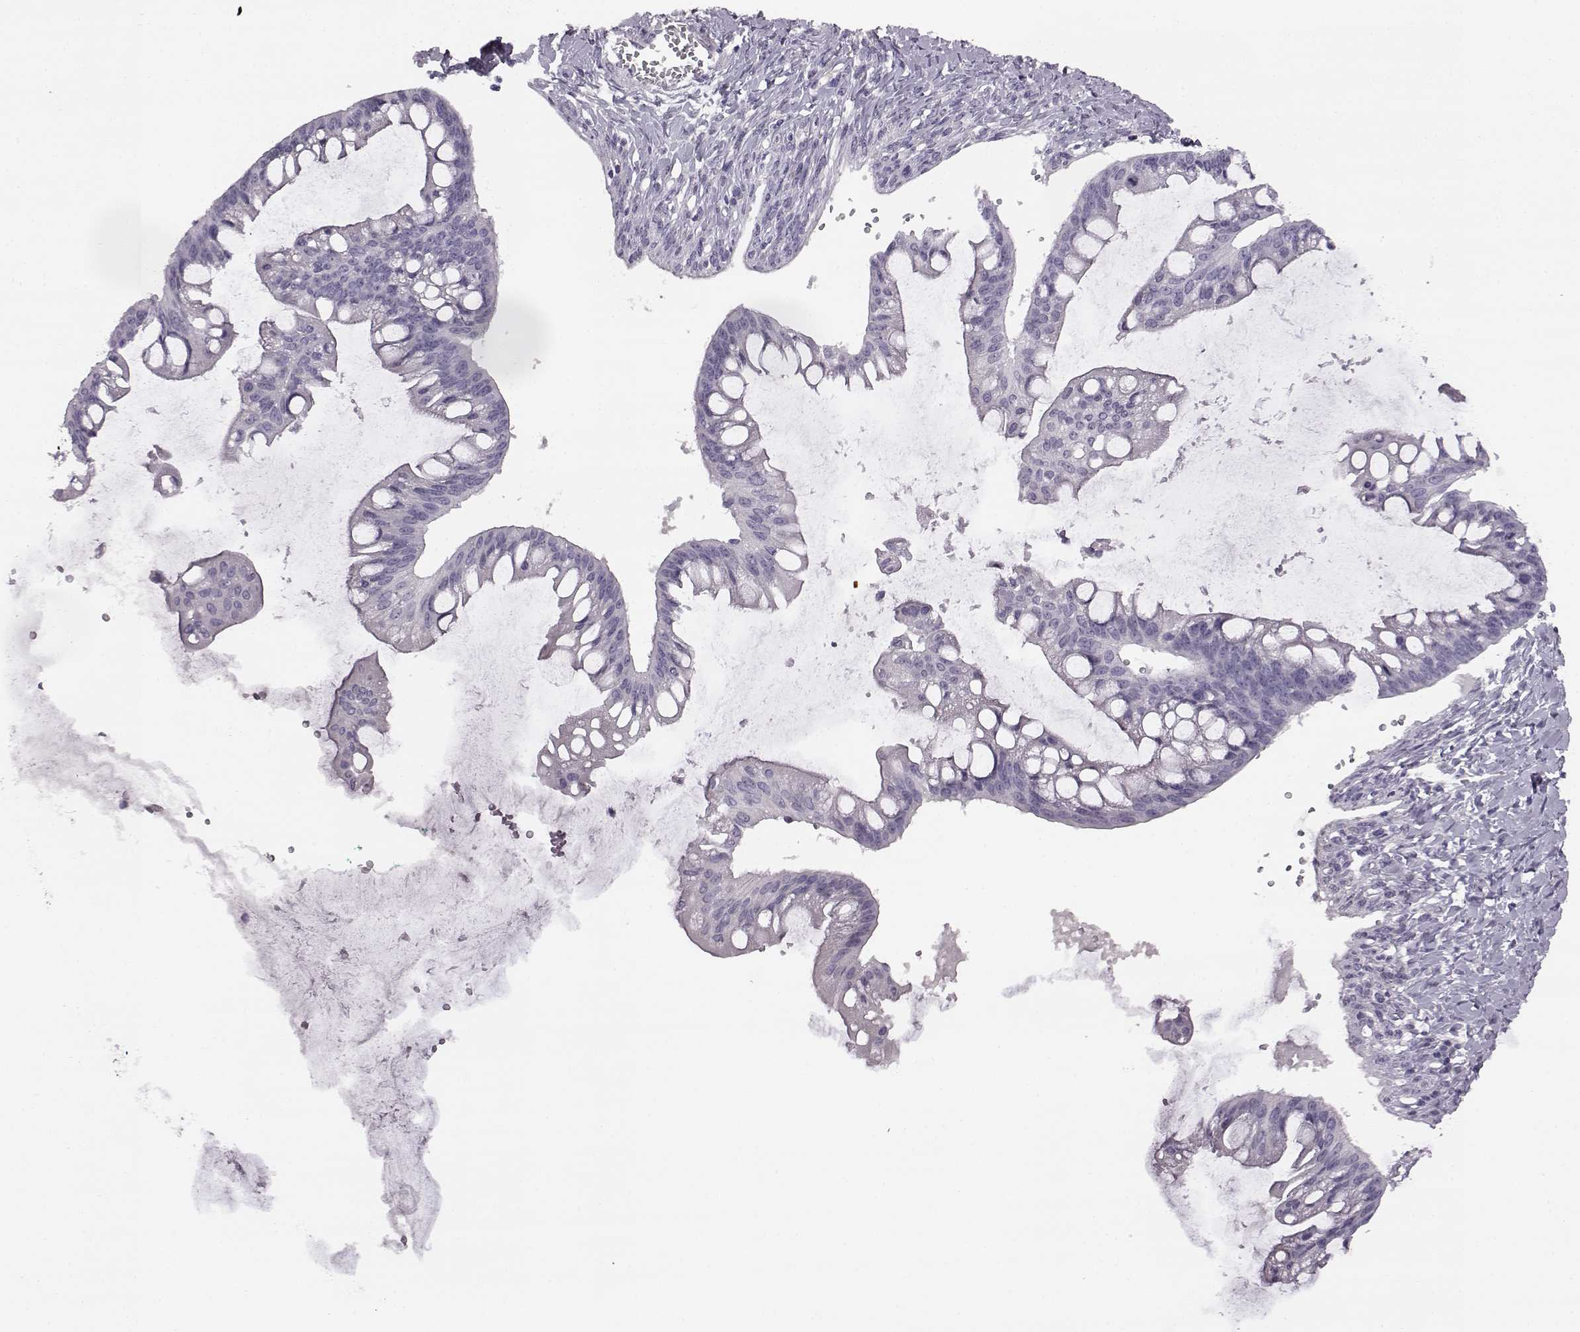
{"staining": {"intensity": "negative", "quantity": "none", "location": "none"}, "tissue": "ovarian cancer", "cell_type": "Tumor cells", "image_type": "cancer", "snomed": [{"axis": "morphology", "description": "Cystadenocarcinoma, mucinous, NOS"}, {"axis": "topography", "description": "Ovary"}], "caption": "IHC micrograph of neoplastic tissue: mucinous cystadenocarcinoma (ovarian) stained with DAB (3,3'-diaminobenzidine) shows no significant protein positivity in tumor cells. Nuclei are stained in blue.", "gene": "ODAD4", "patient": {"sex": "female", "age": 73}}